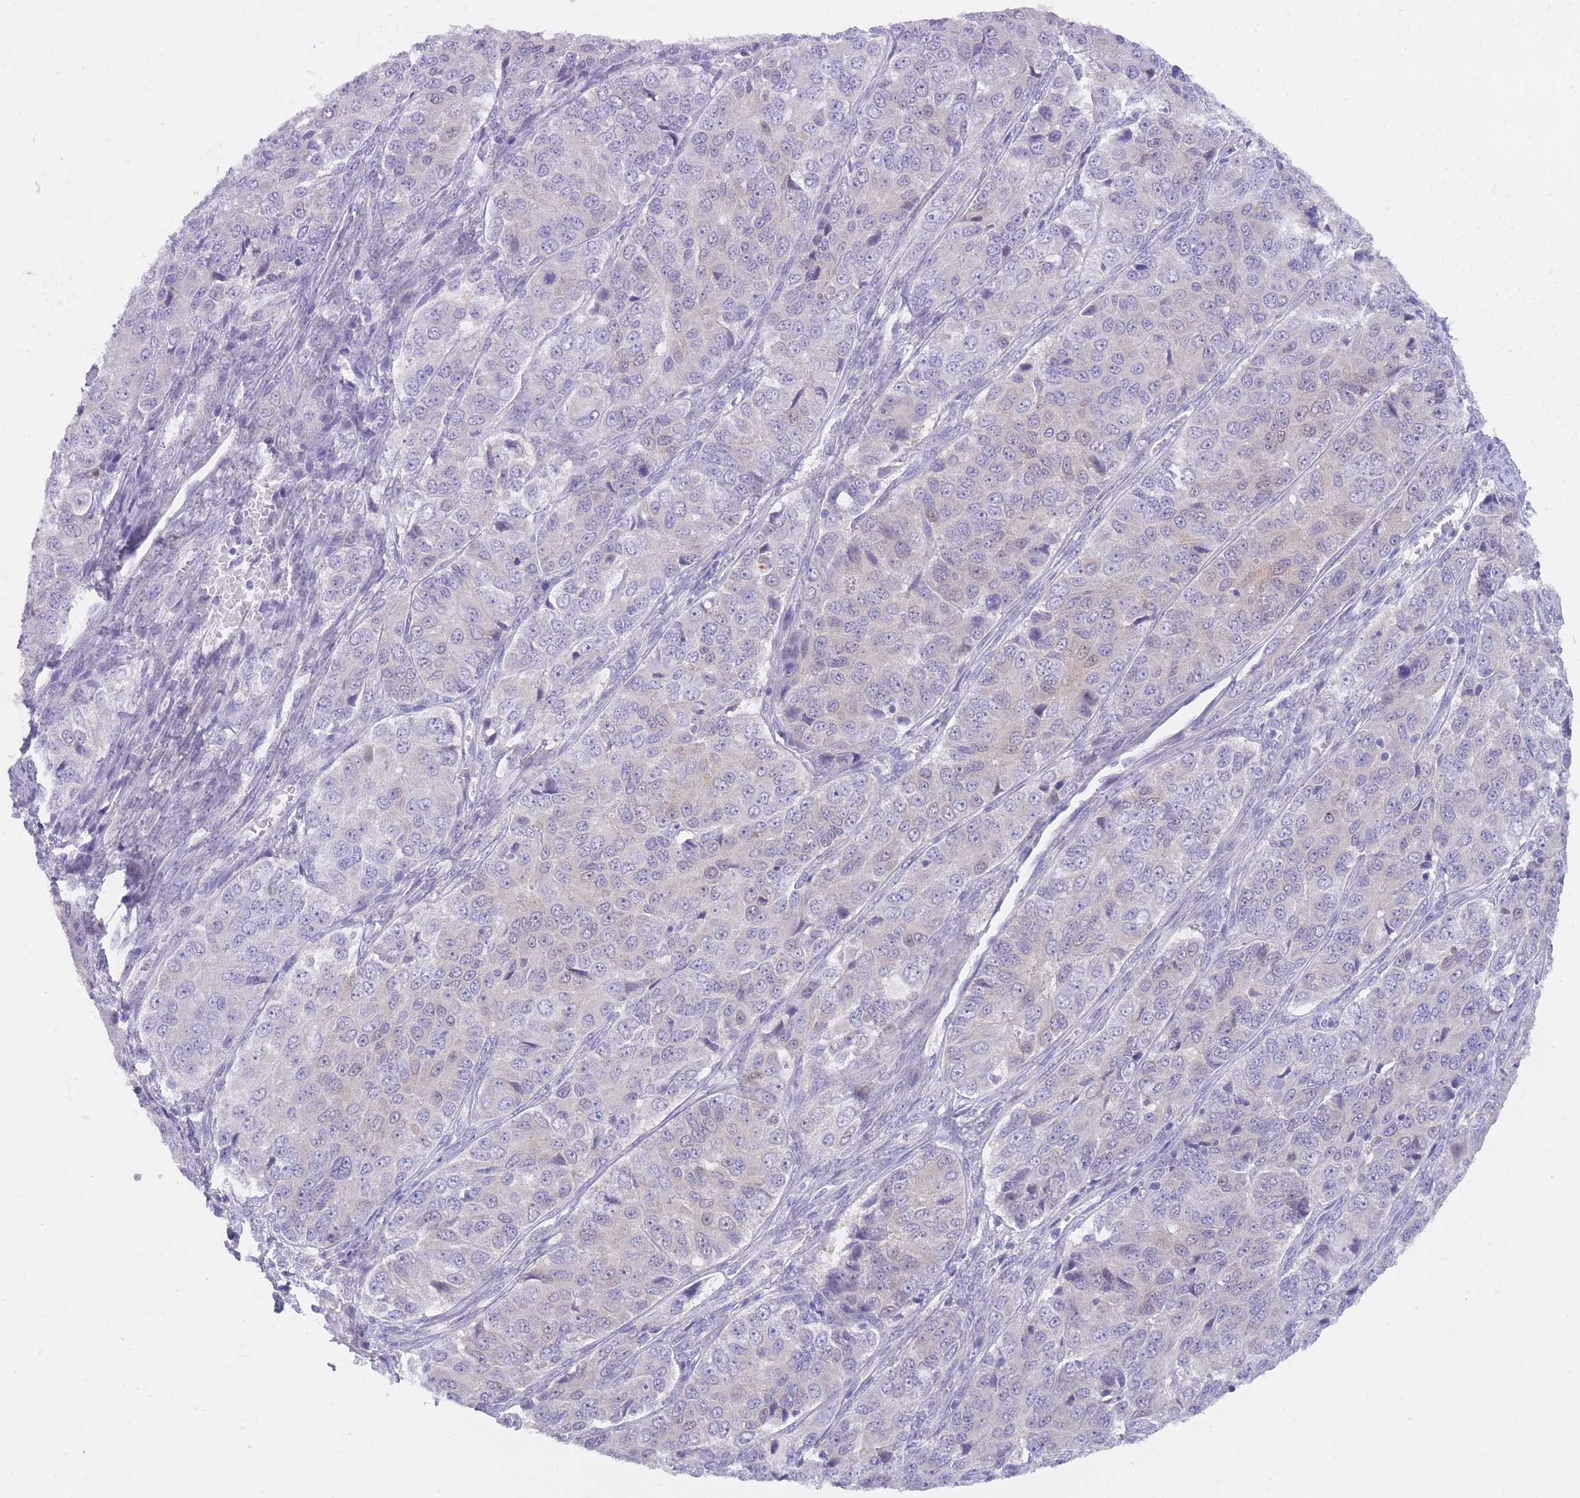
{"staining": {"intensity": "negative", "quantity": "none", "location": "none"}, "tissue": "ovarian cancer", "cell_type": "Tumor cells", "image_type": "cancer", "snomed": [{"axis": "morphology", "description": "Carcinoma, endometroid"}, {"axis": "topography", "description": "Ovary"}], "caption": "DAB immunohistochemical staining of endometroid carcinoma (ovarian) displays no significant positivity in tumor cells. Brightfield microscopy of immunohistochemistry stained with DAB (3,3'-diaminobenzidine) (brown) and hematoxylin (blue), captured at high magnification.", "gene": "QTRT1", "patient": {"sex": "female", "age": 51}}